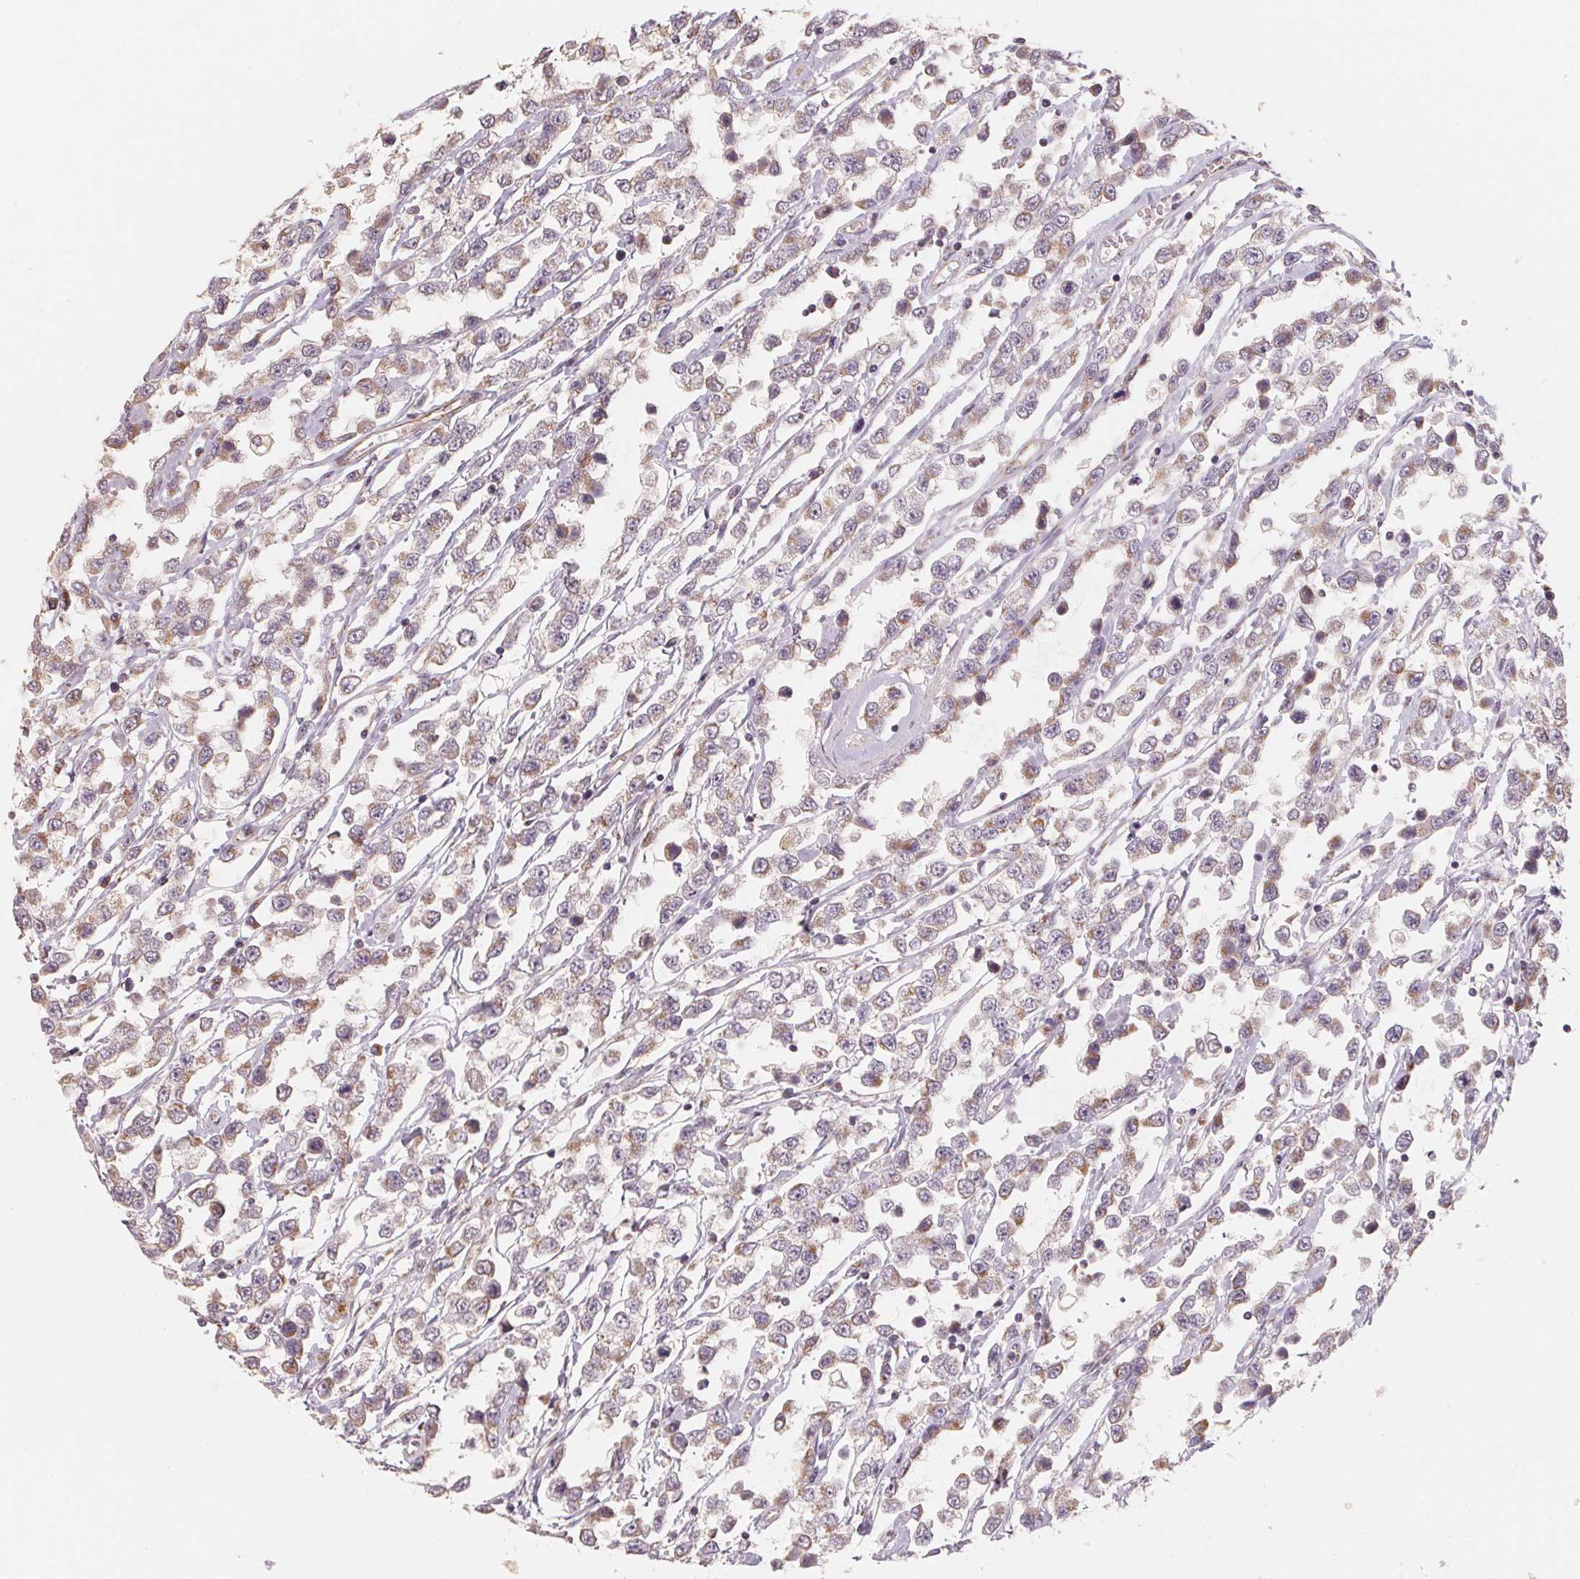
{"staining": {"intensity": "weak", "quantity": "<25%", "location": "cytoplasmic/membranous"}, "tissue": "testis cancer", "cell_type": "Tumor cells", "image_type": "cancer", "snomed": [{"axis": "morphology", "description": "Seminoma, NOS"}, {"axis": "topography", "description": "Testis"}], "caption": "Protein analysis of seminoma (testis) displays no significant expression in tumor cells.", "gene": "TSPAN12", "patient": {"sex": "male", "age": 34}}